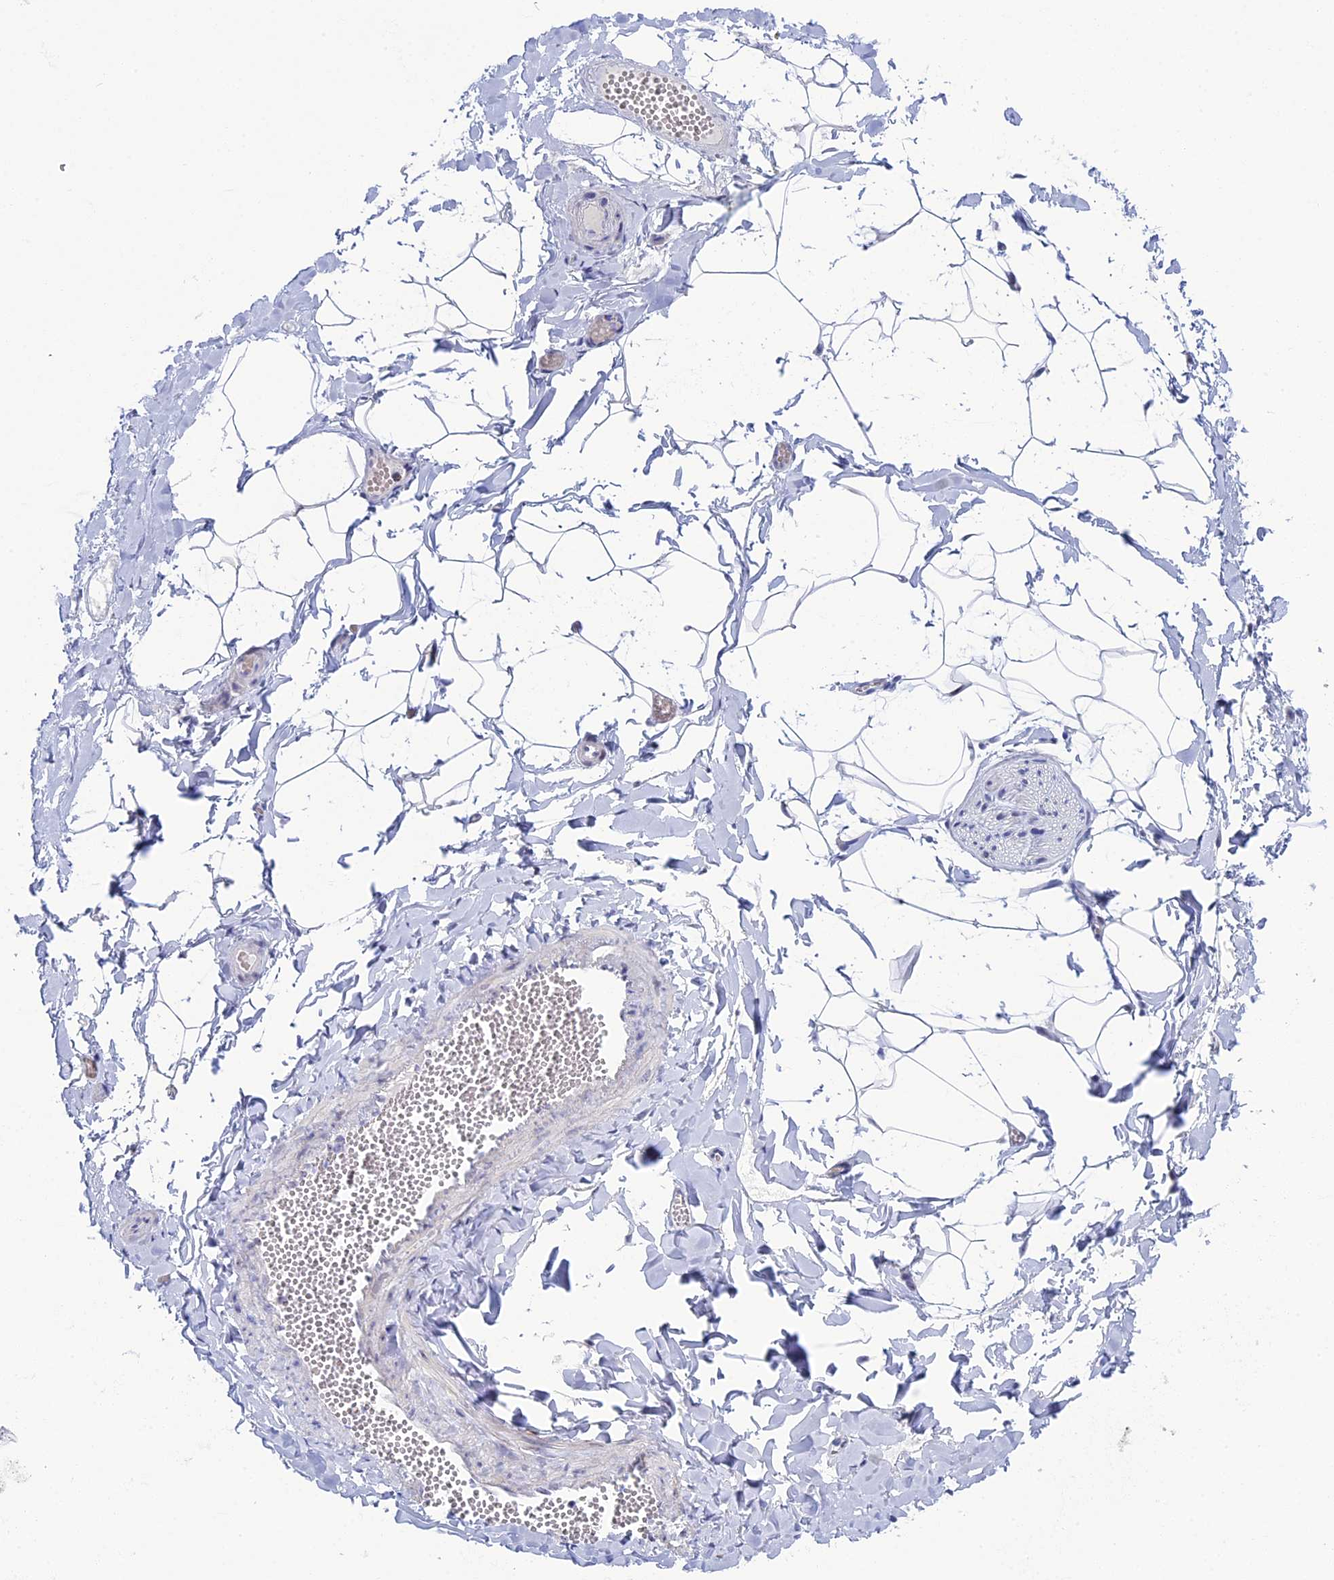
{"staining": {"intensity": "negative", "quantity": "none", "location": "none"}, "tissue": "adipose tissue", "cell_type": "Adipocytes", "image_type": "normal", "snomed": [{"axis": "morphology", "description": "Normal tissue, NOS"}, {"axis": "topography", "description": "Gallbladder"}, {"axis": "topography", "description": "Peripheral nerve tissue"}], "caption": "This micrograph is of normal adipose tissue stained with immunohistochemistry (IHC) to label a protein in brown with the nuclei are counter-stained blue. There is no positivity in adipocytes. Brightfield microscopy of IHC stained with DAB (3,3'-diaminobenzidine) (brown) and hematoxylin (blue), captured at high magnification.", "gene": "CCDC86", "patient": {"sex": "male", "age": 38}}